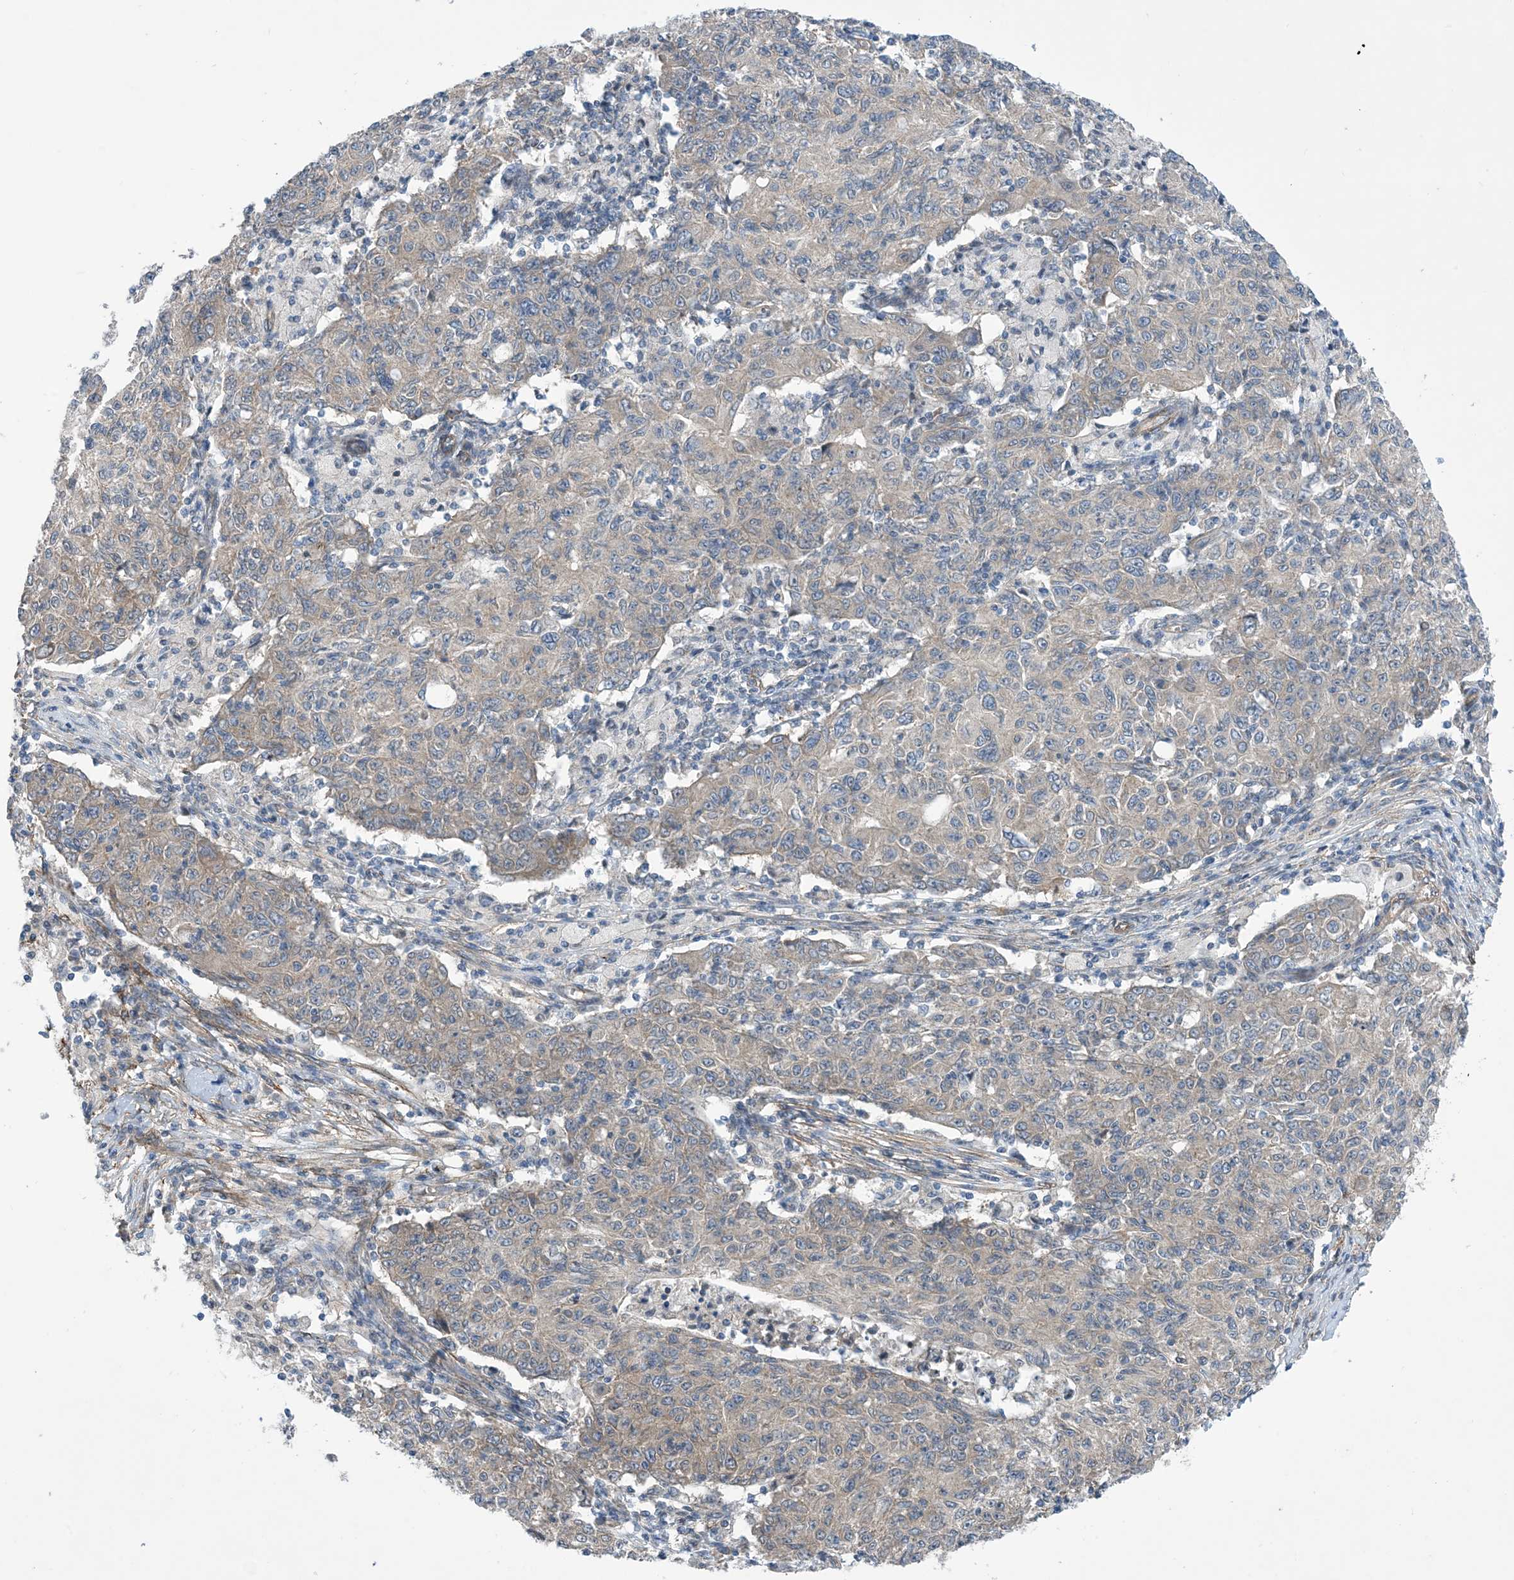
{"staining": {"intensity": "weak", "quantity": "25%-75%", "location": "cytoplasmic/membranous"}, "tissue": "ovarian cancer", "cell_type": "Tumor cells", "image_type": "cancer", "snomed": [{"axis": "morphology", "description": "Carcinoma, endometroid"}, {"axis": "topography", "description": "Ovary"}], "caption": "This is a histology image of immunohistochemistry (IHC) staining of endometroid carcinoma (ovarian), which shows weak positivity in the cytoplasmic/membranous of tumor cells.", "gene": "EHBP1", "patient": {"sex": "female", "age": 42}}